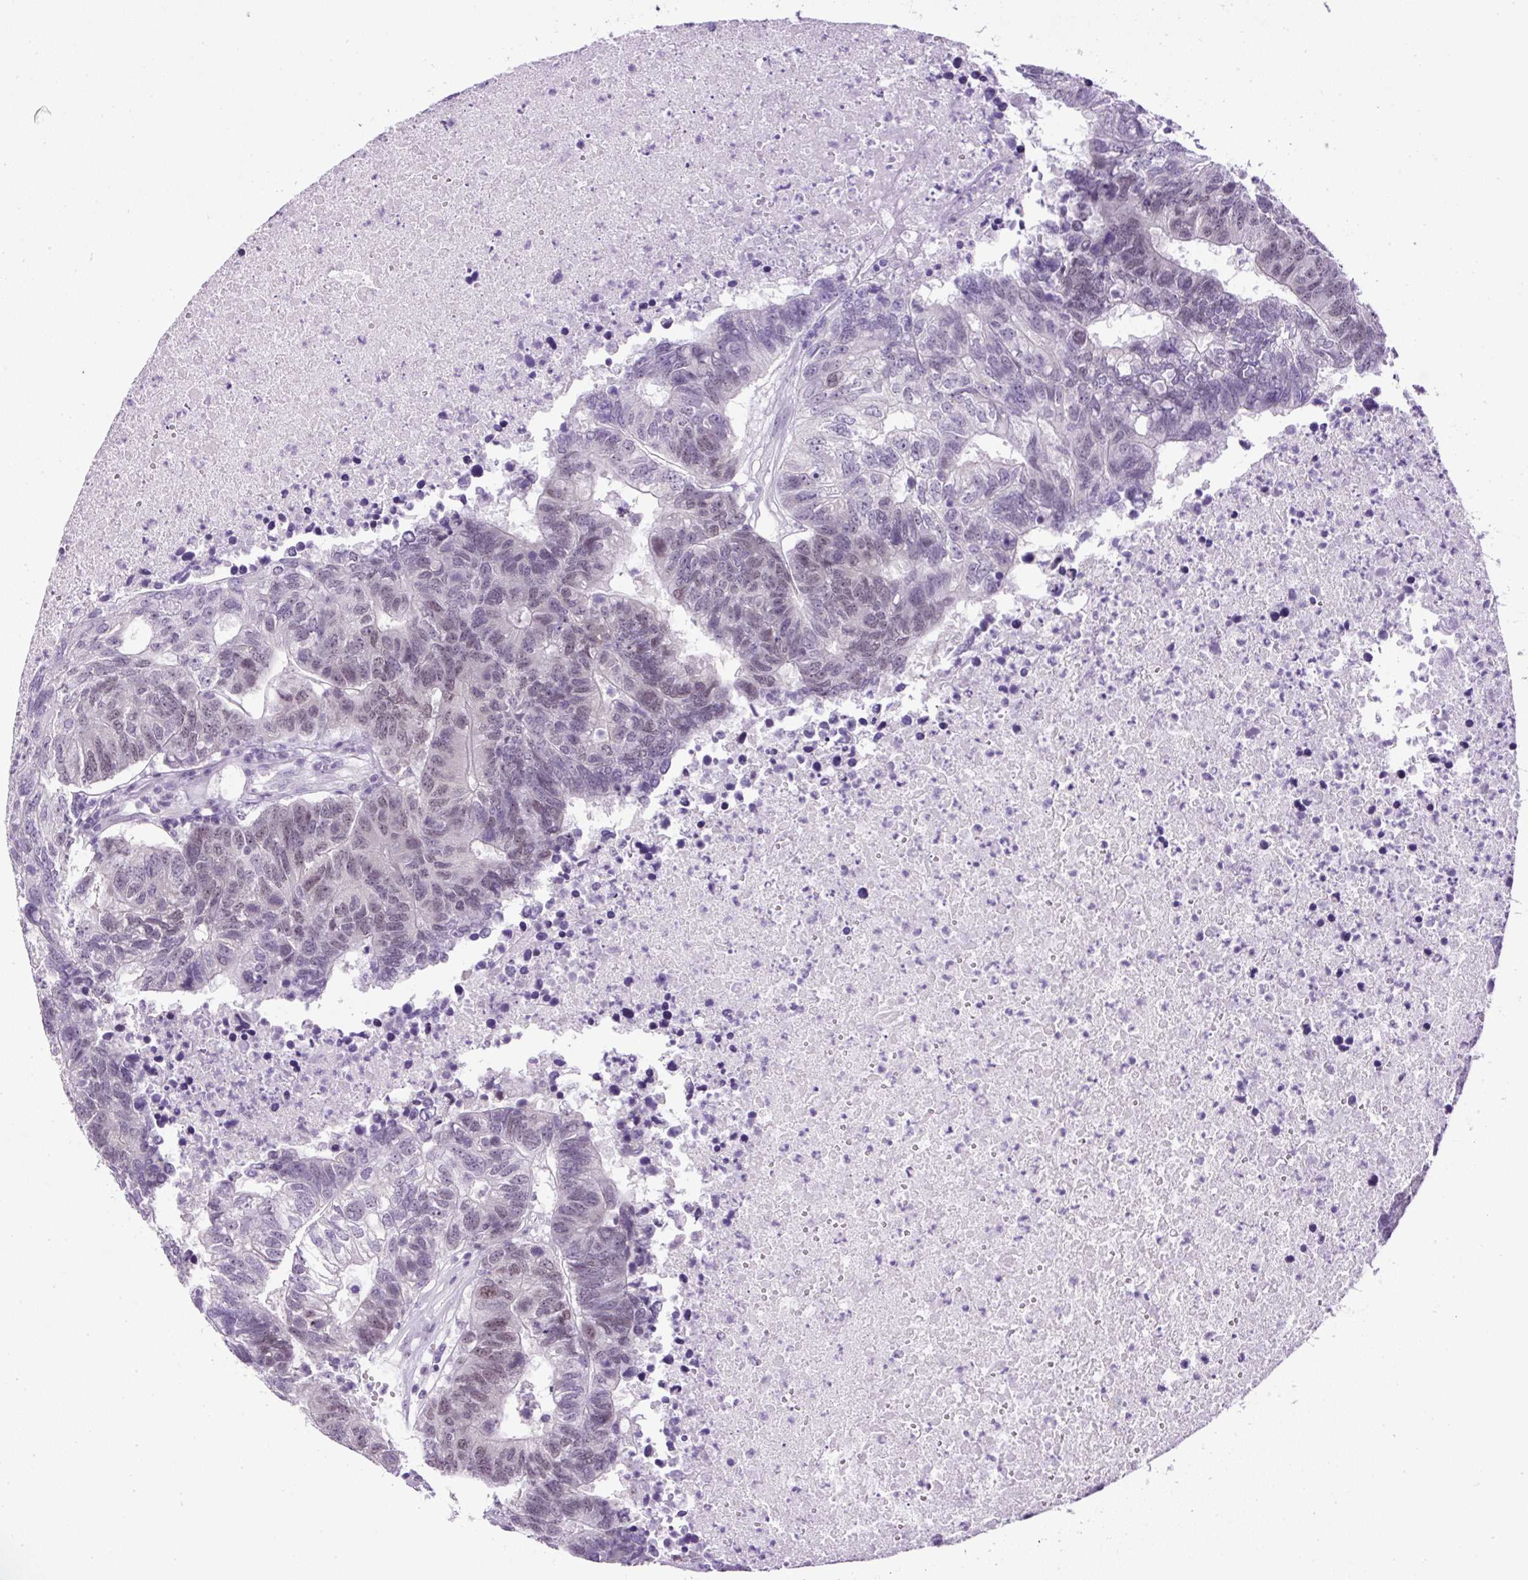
{"staining": {"intensity": "weak", "quantity": "<25%", "location": "nuclear"}, "tissue": "colorectal cancer", "cell_type": "Tumor cells", "image_type": "cancer", "snomed": [{"axis": "morphology", "description": "Adenocarcinoma, NOS"}, {"axis": "topography", "description": "Colon"}], "caption": "High power microscopy micrograph of an immunohistochemistry (IHC) photomicrograph of adenocarcinoma (colorectal), revealing no significant staining in tumor cells.", "gene": "RHBDD2", "patient": {"sex": "female", "age": 48}}